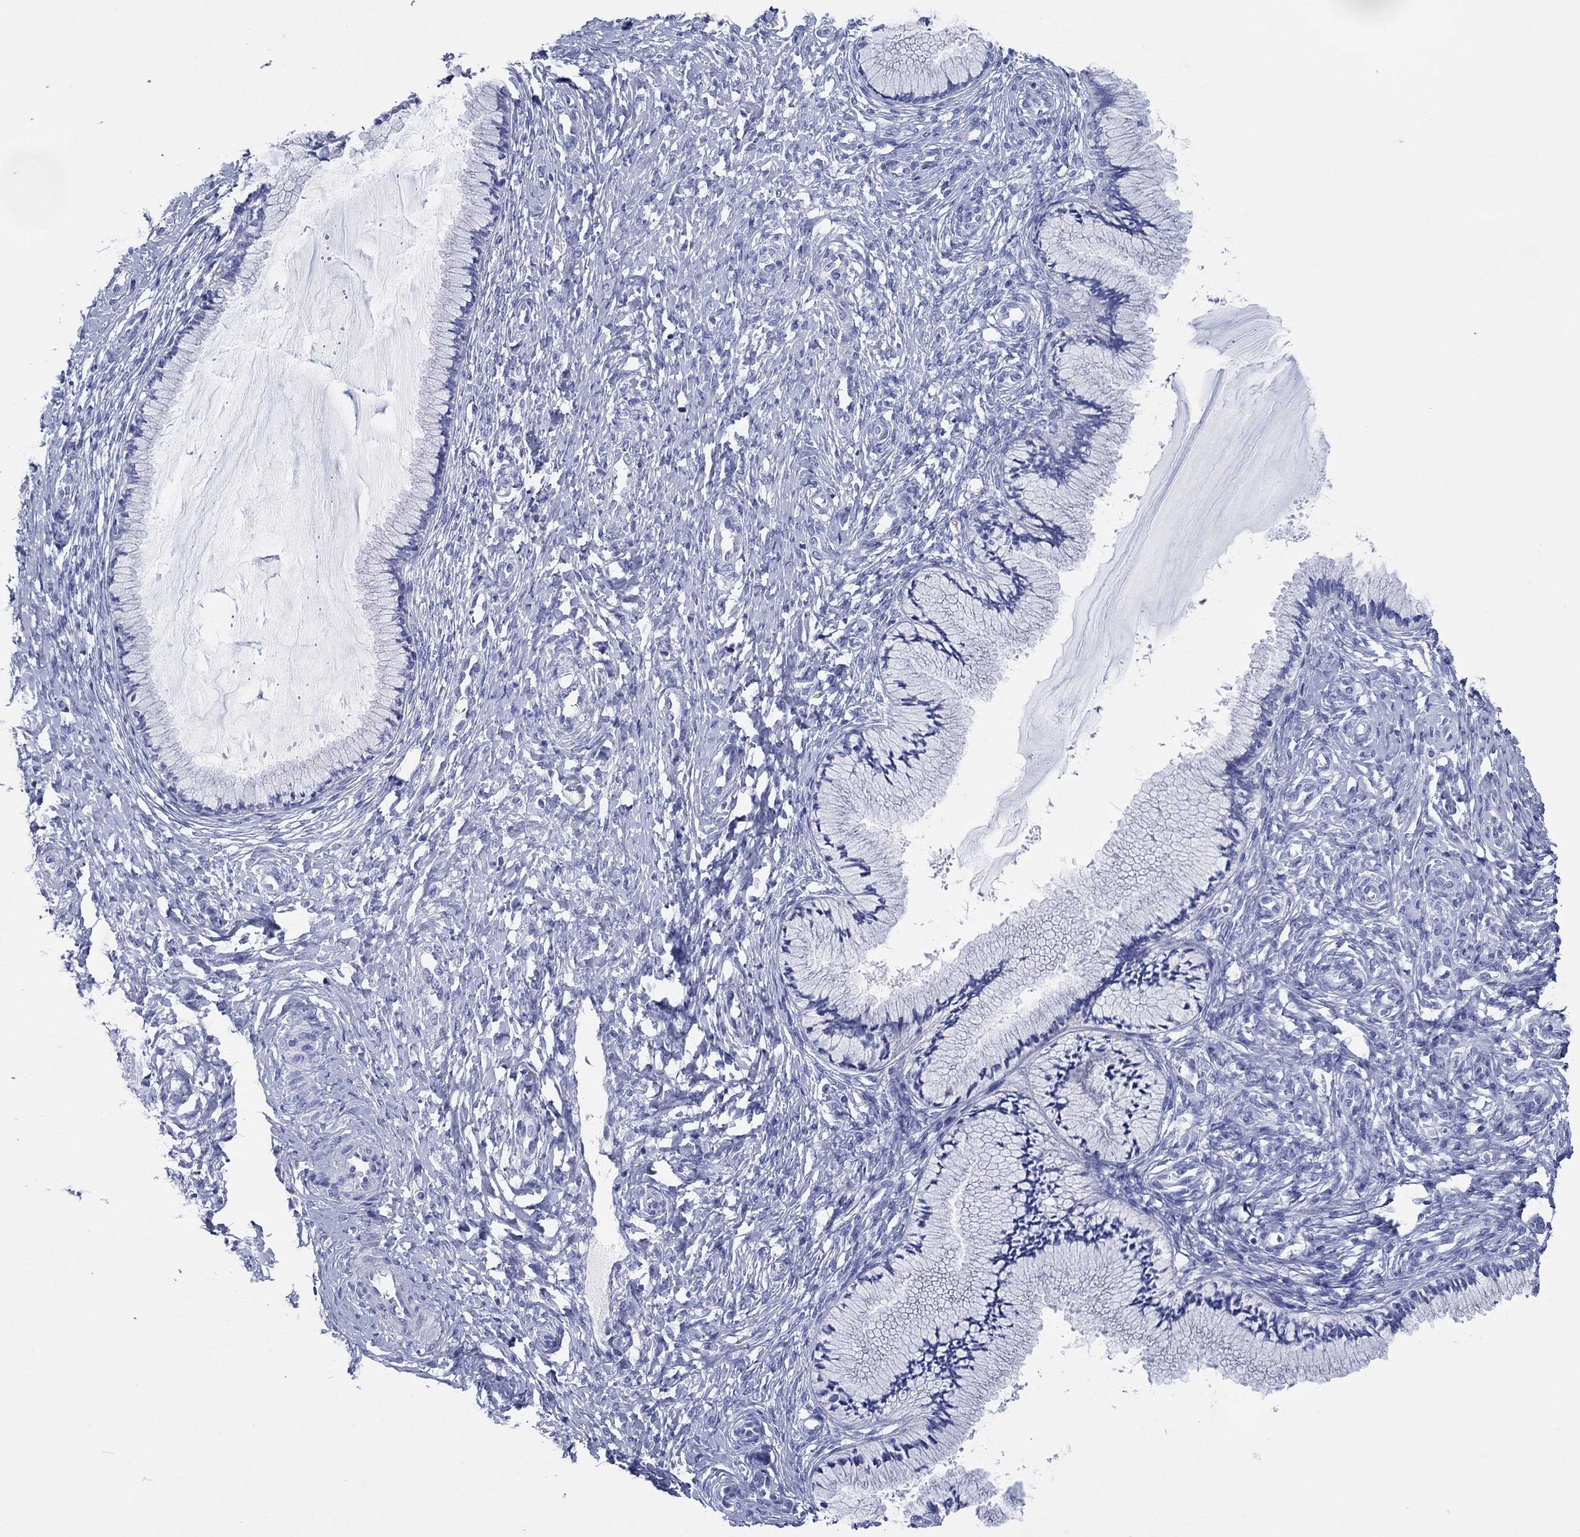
{"staining": {"intensity": "negative", "quantity": "none", "location": "none"}, "tissue": "cervix", "cell_type": "Glandular cells", "image_type": "normal", "snomed": [{"axis": "morphology", "description": "Normal tissue, NOS"}, {"axis": "topography", "description": "Cervix"}], "caption": "This is an immunohistochemistry image of unremarkable cervix. There is no staining in glandular cells.", "gene": "HCRT", "patient": {"sex": "female", "age": 37}}